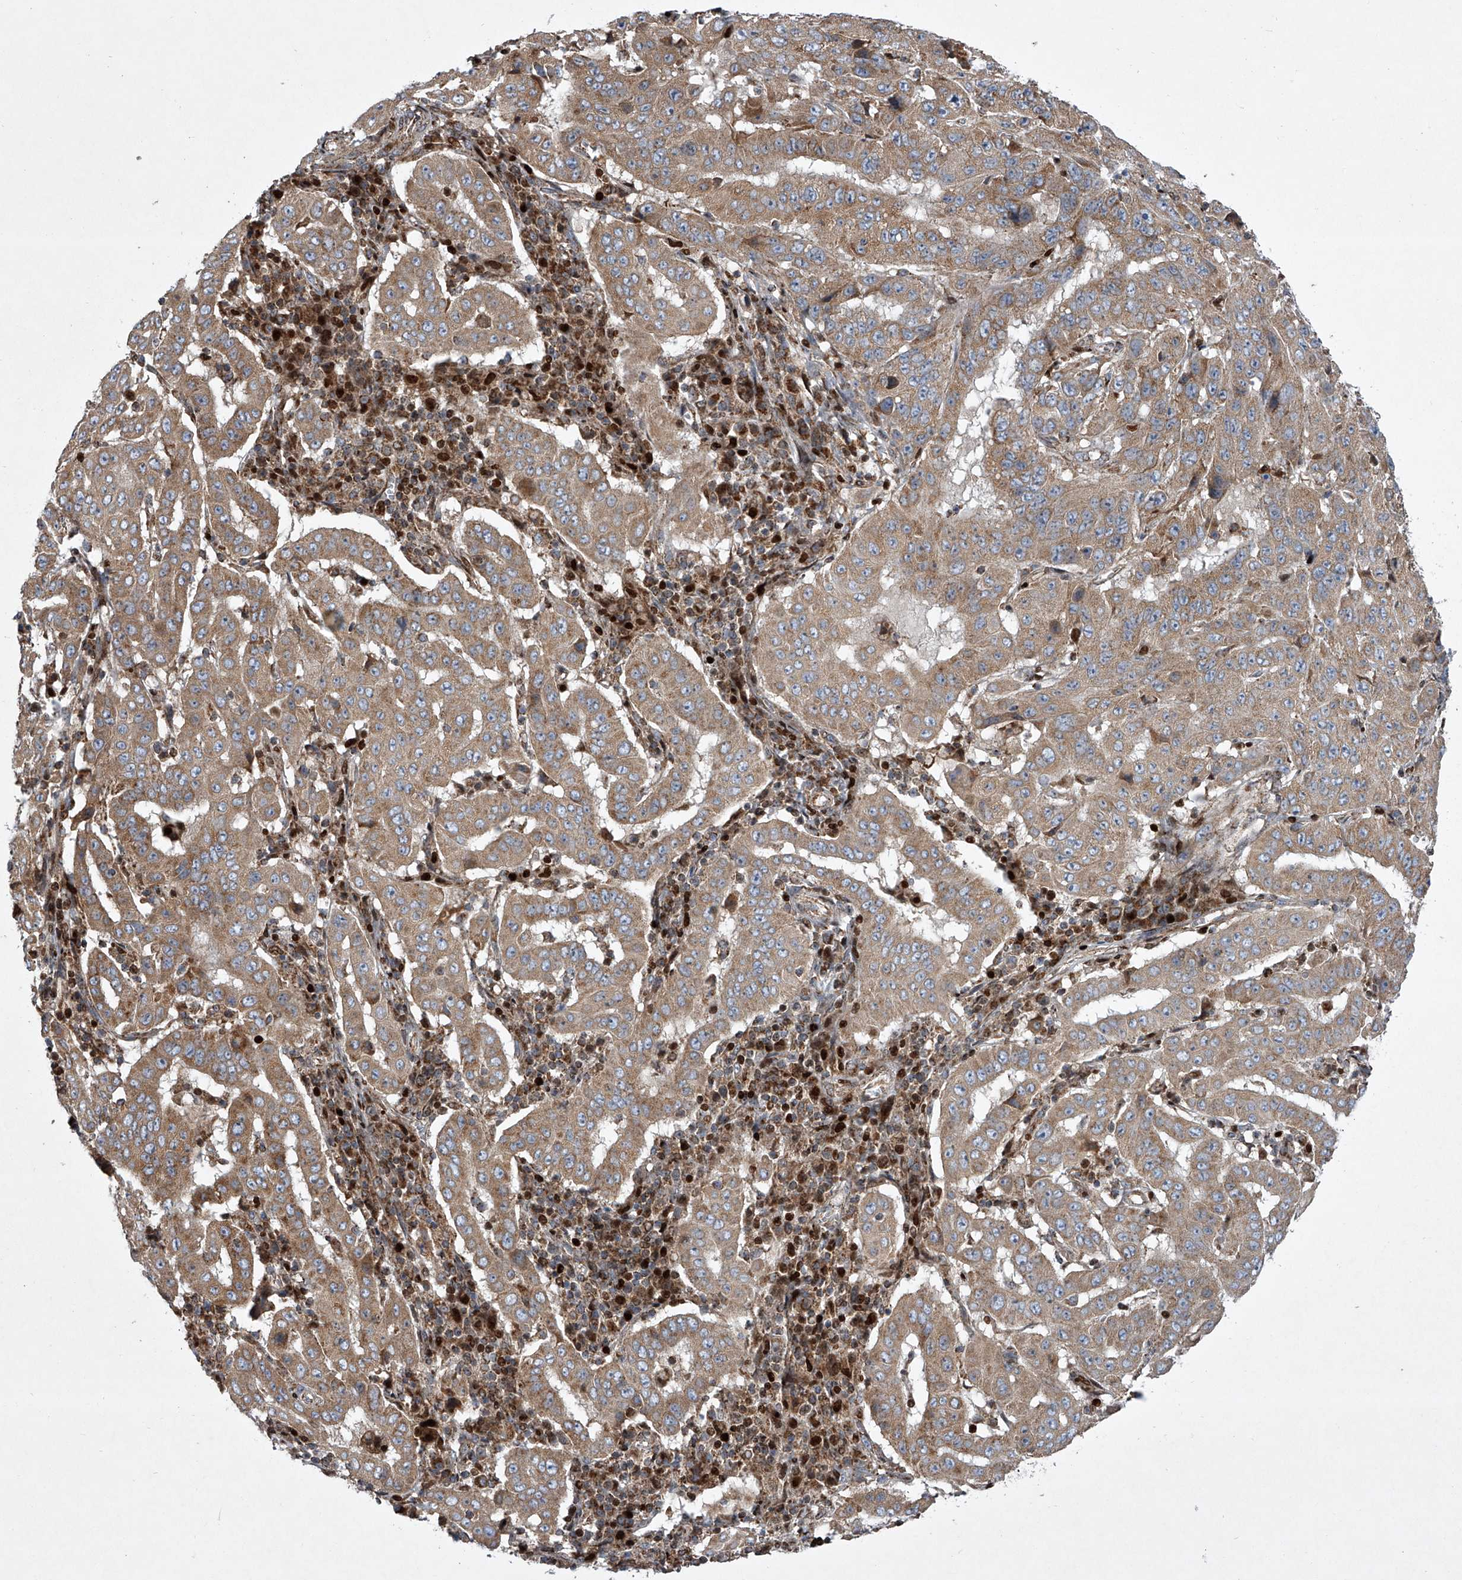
{"staining": {"intensity": "moderate", "quantity": ">75%", "location": "cytoplasmic/membranous"}, "tissue": "pancreatic cancer", "cell_type": "Tumor cells", "image_type": "cancer", "snomed": [{"axis": "morphology", "description": "Adenocarcinoma, NOS"}, {"axis": "topography", "description": "Pancreas"}], "caption": "Moderate cytoplasmic/membranous positivity for a protein is present in about >75% of tumor cells of pancreatic cancer using immunohistochemistry.", "gene": "STRADA", "patient": {"sex": "male", "age": 63}}